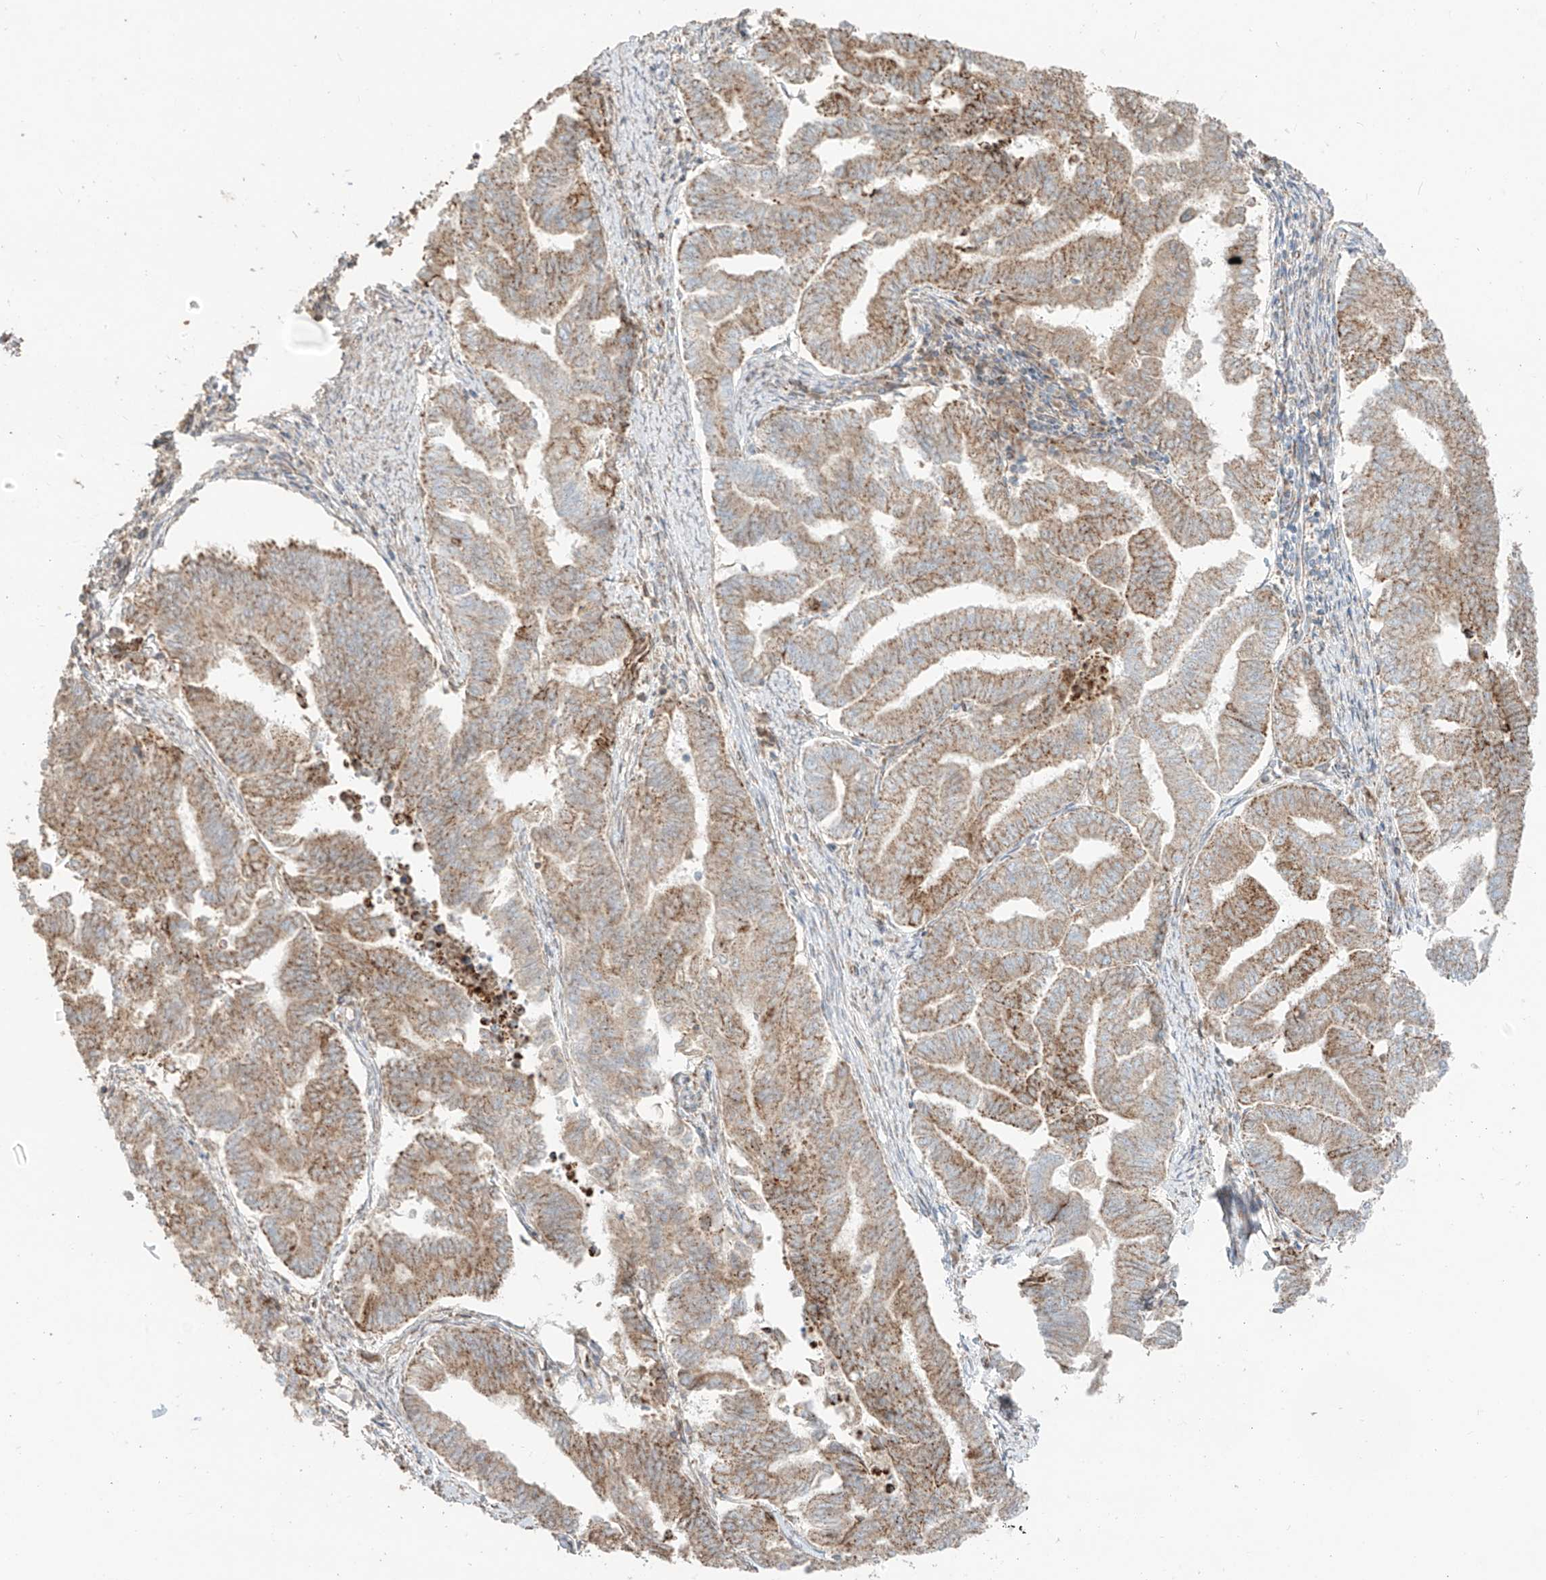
{"staining": {"intensity": "moderate", "quantity": ">75%", "location": "cytoplasmic/membranous"}, "tissue": "endometrial cancer", "cell_type": "Tumor cells", "image_type": "cancer", "snomed": [{"axis": "morphology", "description": "Adenocarcinoma, NOS"}, {"axis": "topography", "description": "Endometrium"}], "caption": "Immunohistochemistry (IHC) of endometrial cancer exhibits medium levels of moderate cytoplasmic/membranous expression in approximately >75% of tumor cells.", "gene": "COLGALT2", "patient": {"sex": "female", "age": 79}}